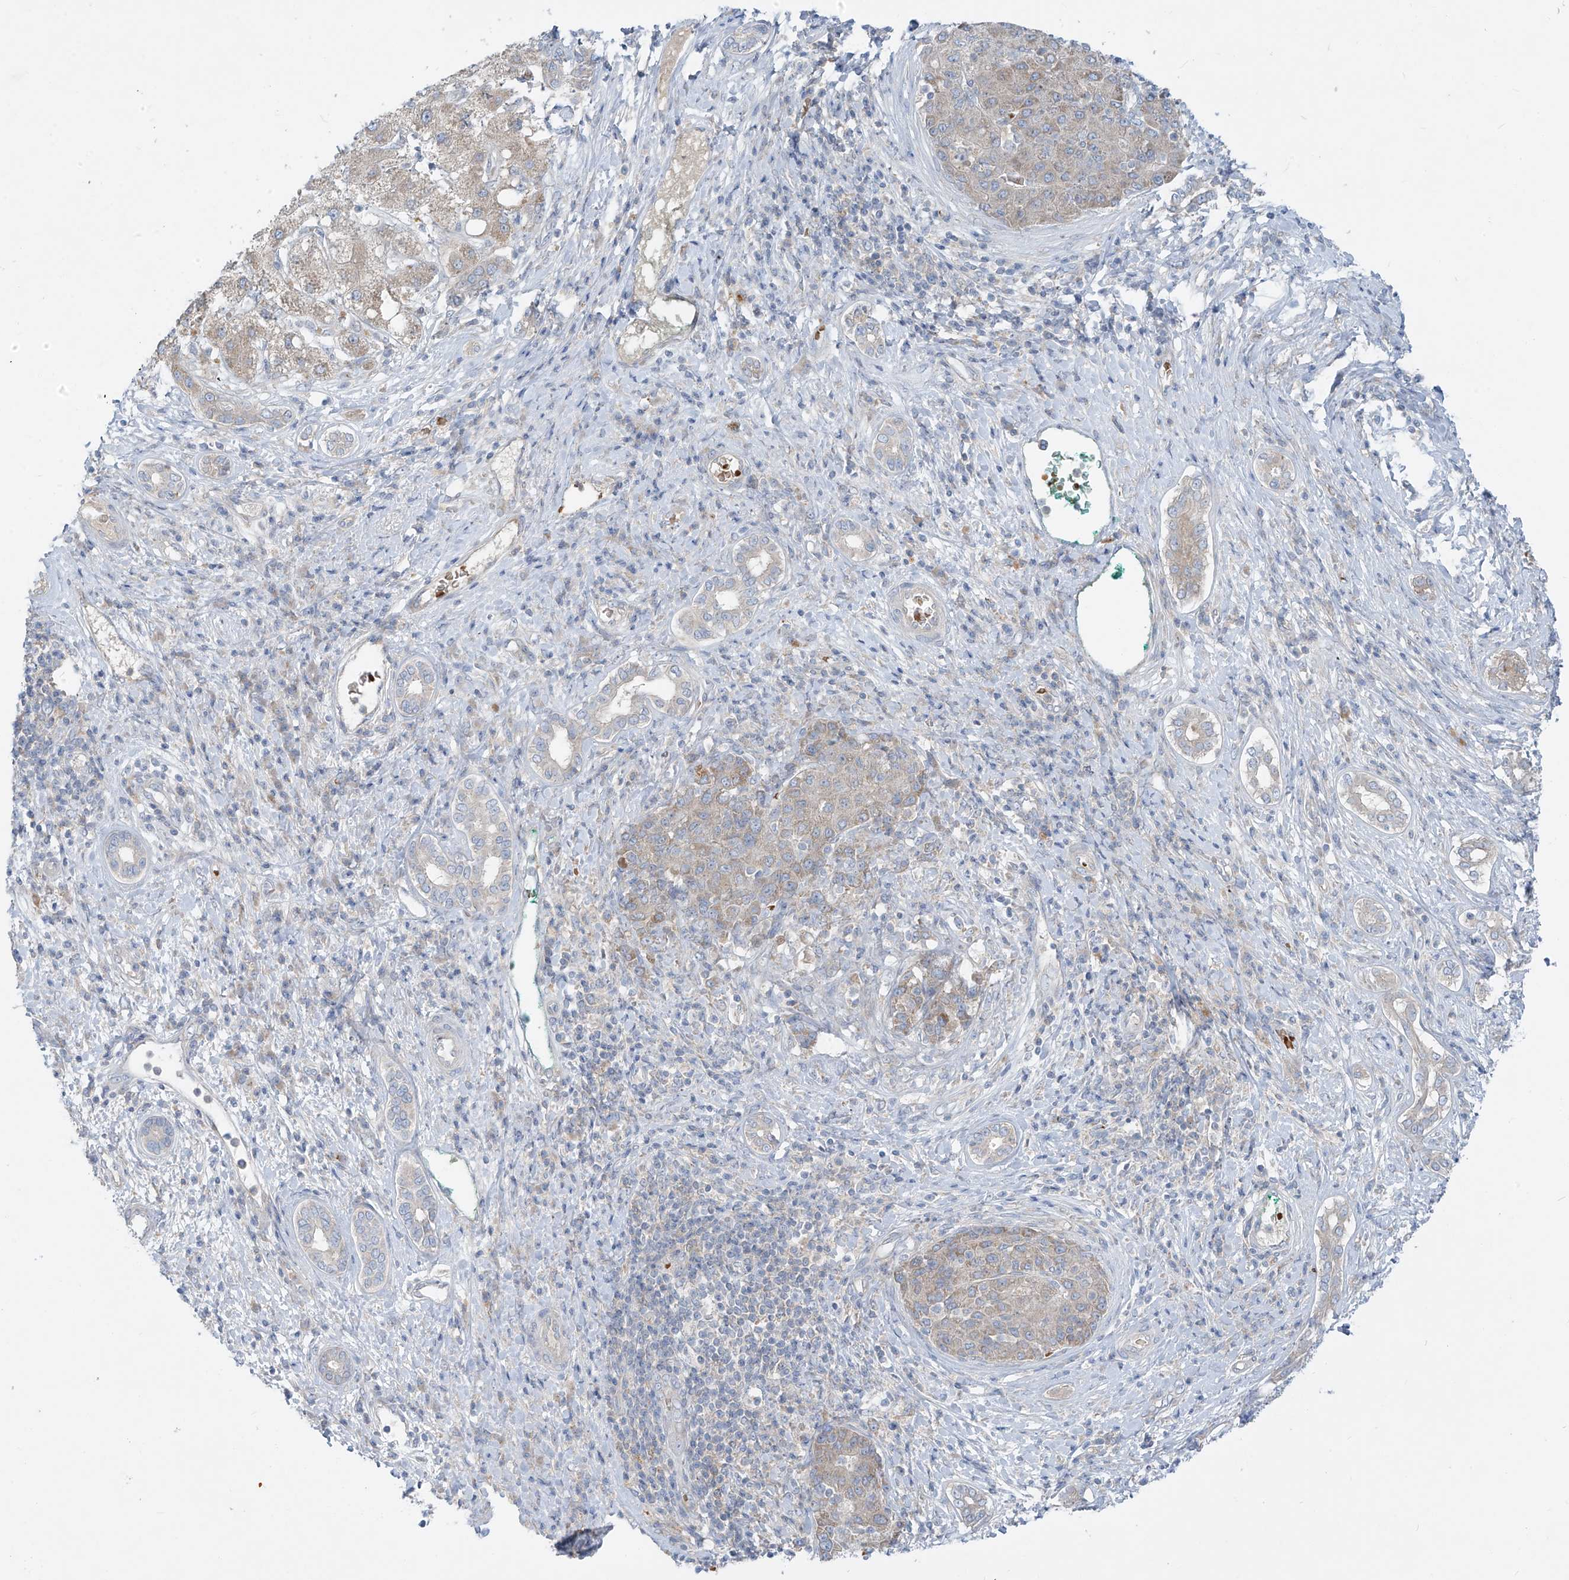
{"staining": {"intensity": "moderate", "quantity": "<25%", "location": "cytoplasmic/membranous"}, "tissue": "liver cancer", "cell_type": "Tumor cells", "image_type": "cancer", "snomed": [{"axis": "morphology", "description": "Carcinoma, Hepatocellular, NOS"}, {"axis": "topography", "description": "Liver"}], "caption": "Immunohistochemistry (IHC) (DAB) staining of liver cancer (hepatocellular carcinoma) demonstrates moderate cytoplasmic/membranous protein expression in about <25% of tumor cells.", "gene": "DGKQ", "patient": {"sex": "male", "age": 65}}